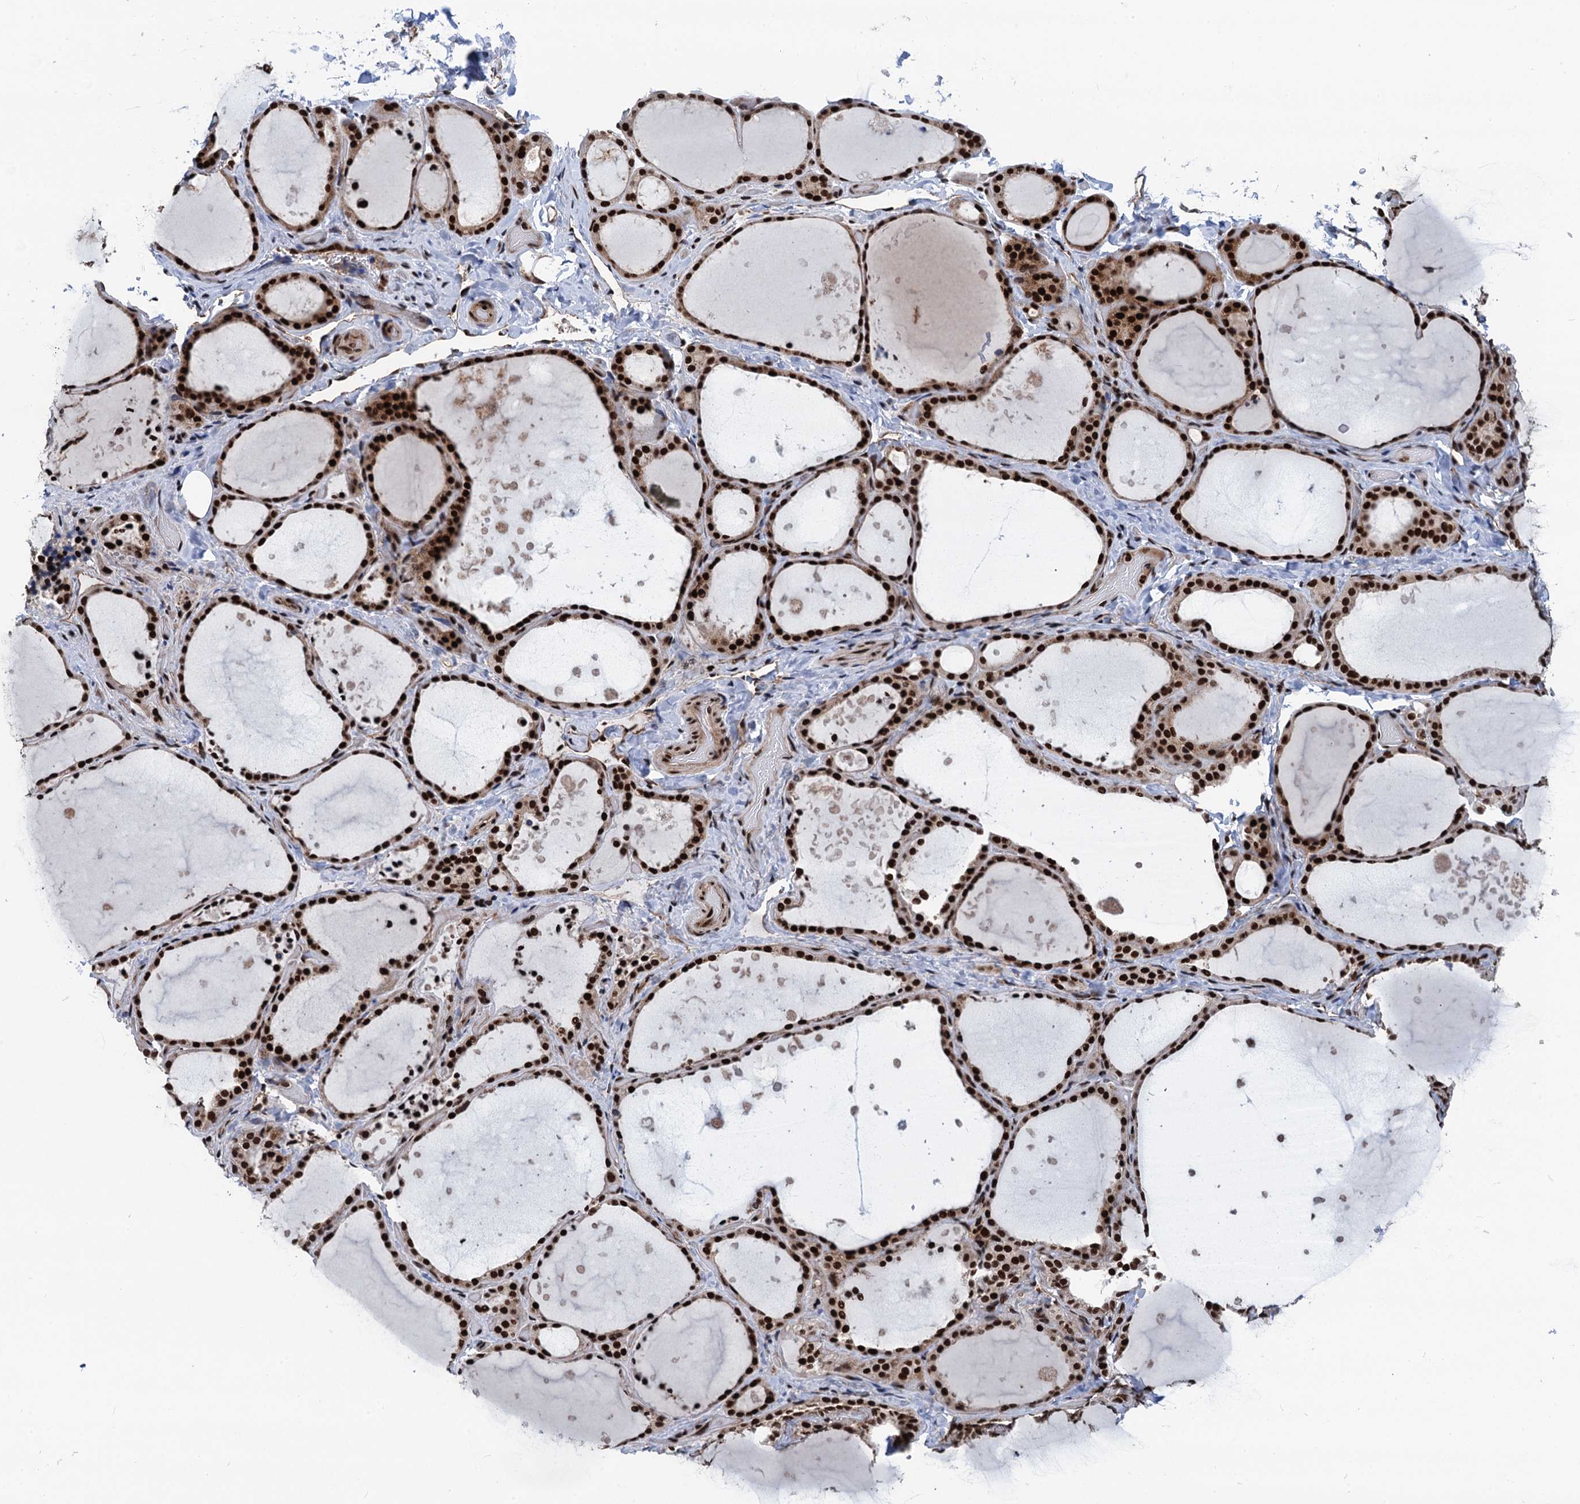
{"staining": {"intensity": "strong", "quantity": ">75%", "location": "nuclear"}, "tissue": "thyroid gland", "cell_type": "Glandular cells", "image_type": "normal", "snomed": [{"axis": "morphology", "description": "Normal tissue, NOS"}, {"axis": "topography", "description": "Thyroid gland"}], "caption": "IHC histopathology image of benign thyroid gland stained for a protein (brown), which demonstrates high levels of strong nuclear expression in approximately >75% of glandular cells.", "gene": "PPP4R1", "patient": {"sex": "female", "age": 44}}